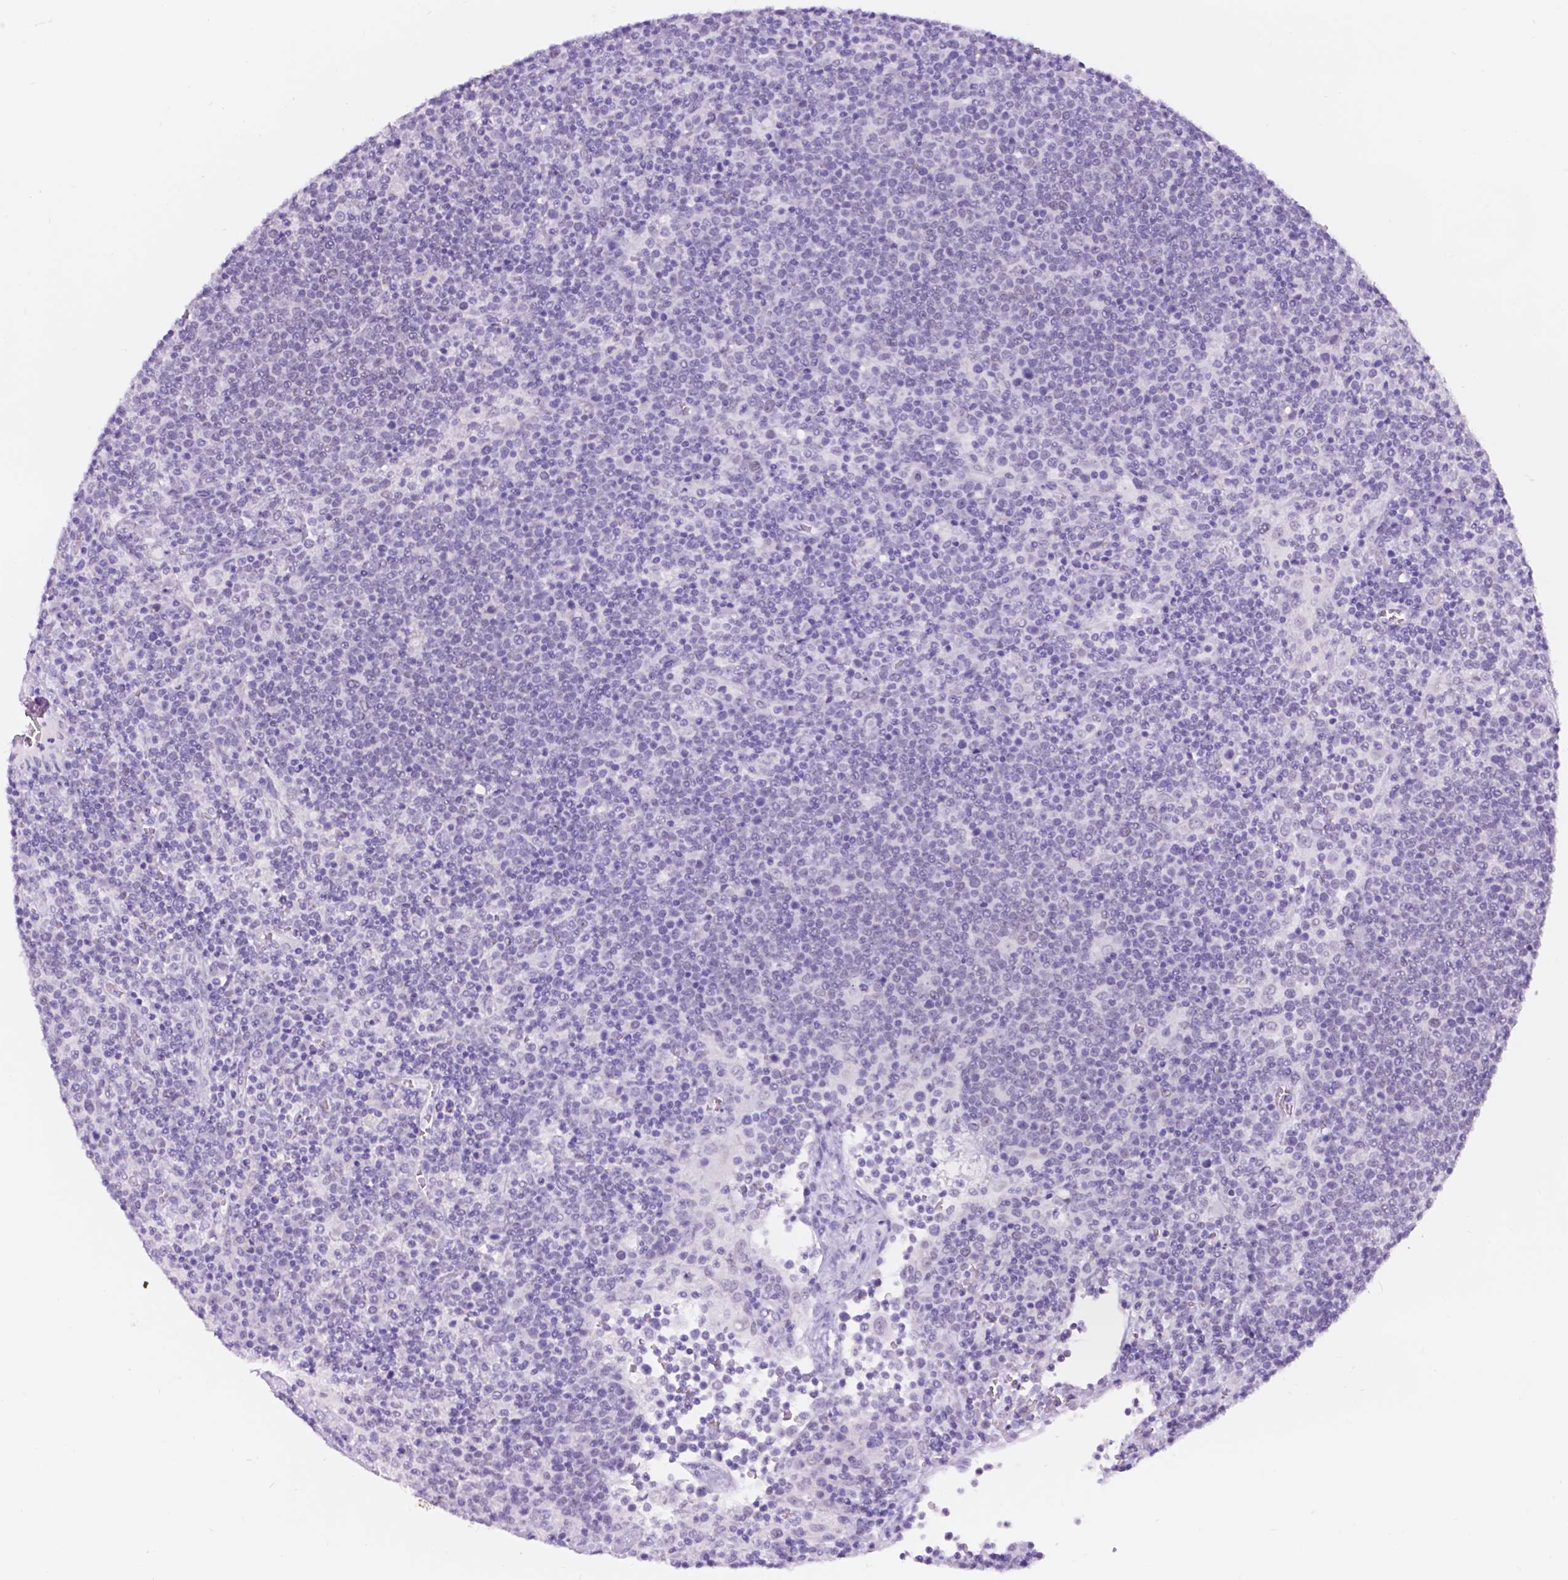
{"staining": {"intensity": "negative", "quantity": "none", "location": "none"}, "tissue": "lymphoma", "cell_type": "Tumor cells", "image_type": "cancer", "snomed": [{"axis": "morphology", "description": "Malignant lymphoma, non-Hodgkin's type, High grade"}, {"axis": "topography", "description": "Lymph node"}], "caption": "High power microscopy photomicrograph of an IHC micrograph of lymphoma, revealing no significant expression in tumor cells.", "gene": "DCC", "patient": {"sex": "male", "age": 61}}